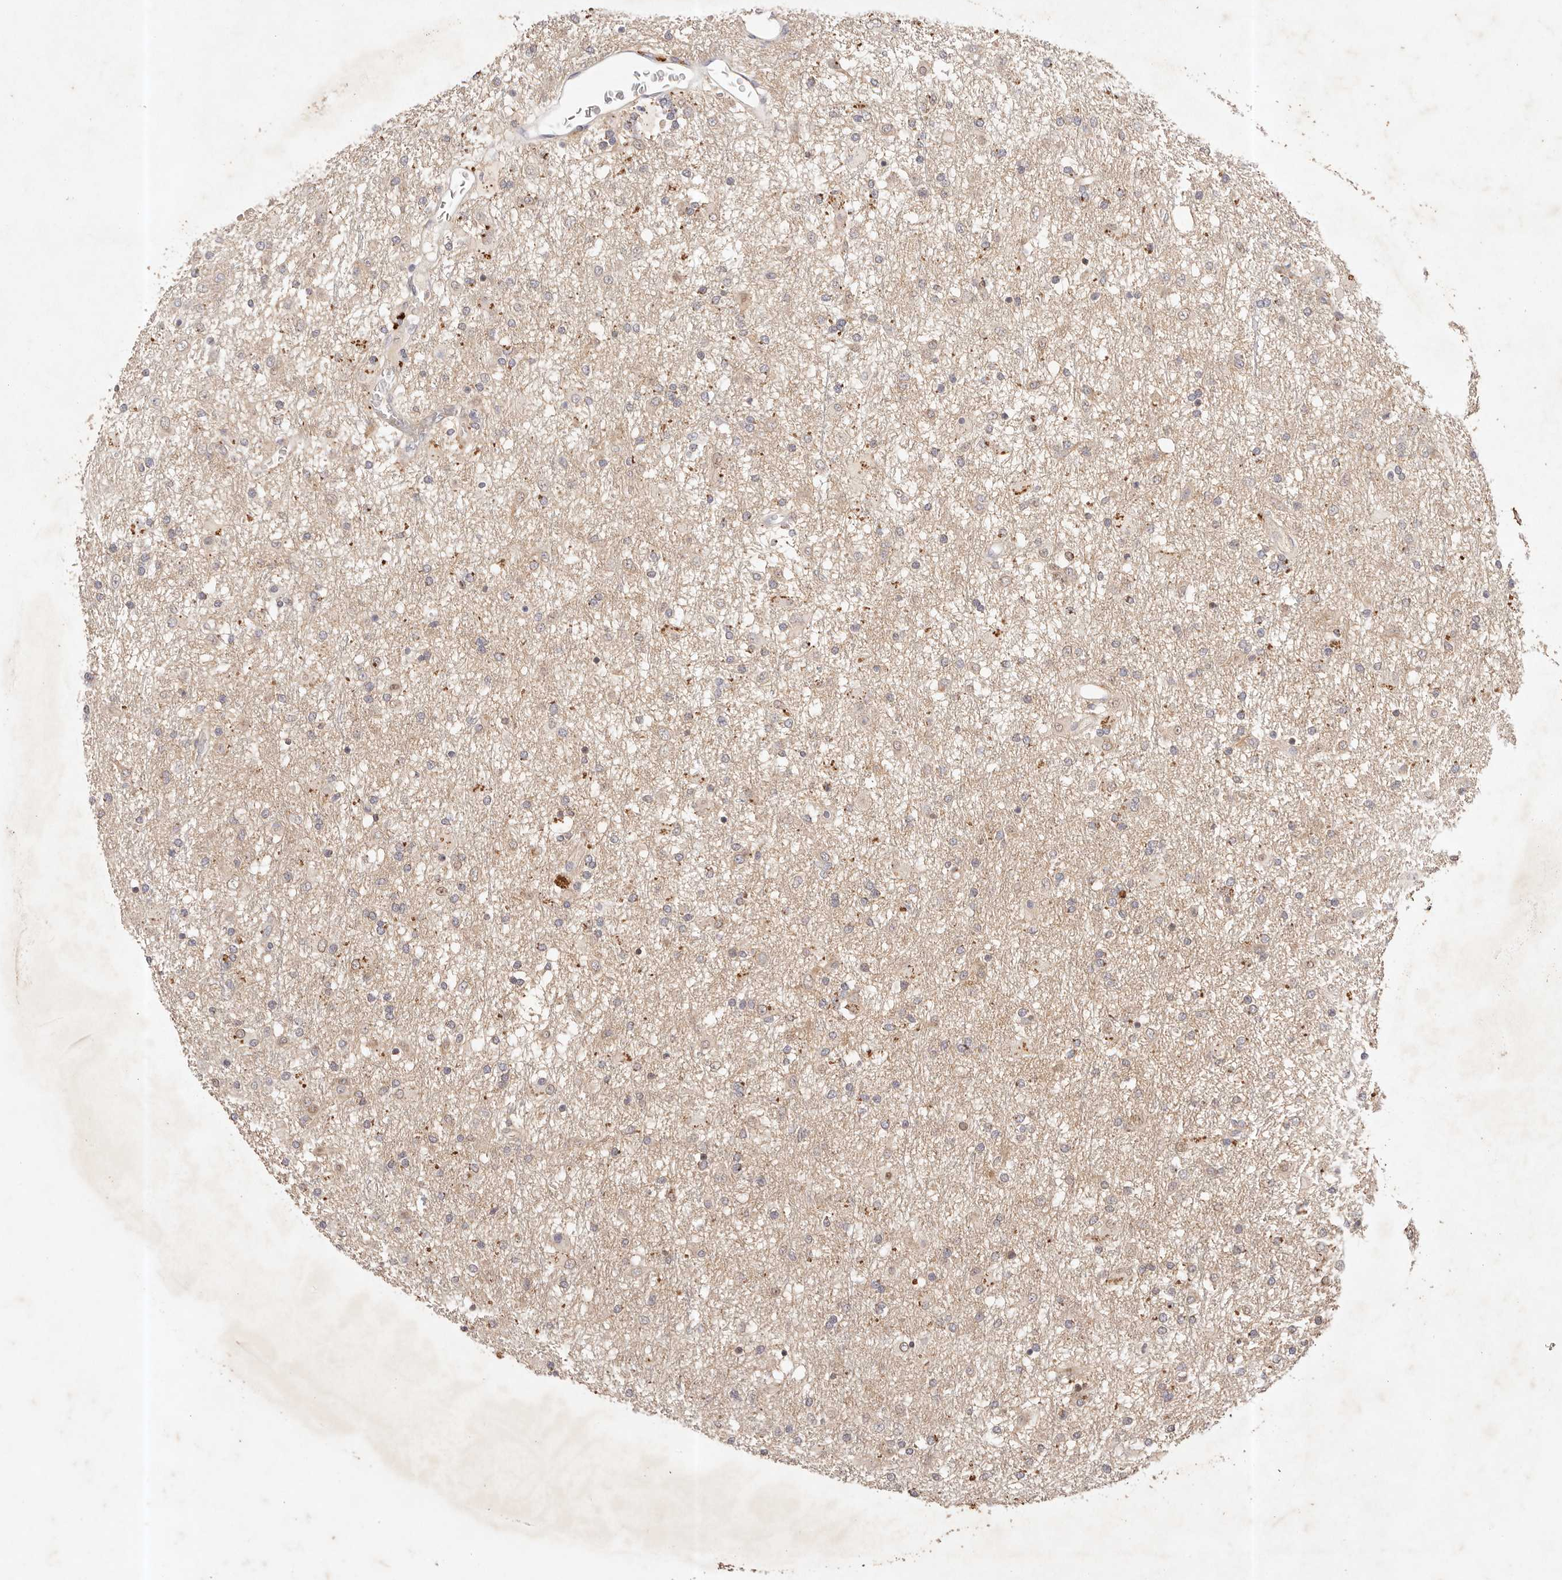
{"staining": {"intensity": "weak", "quantity": "<25%", "location": "cytoplasmic/membranous"}, "tissue": "glioma", "cell_type": "Tumor cells", "image_type": "cancer", "snomed": [{"axis": "morphology", "description": "Glioma, malignant, Low grade"}, {"axis": "topography", "description": "Brain"}], "caption": "Glioma was stained to show a protein in brown. There is no significant expression in tumor cells.", "gene": "CXADR", "patient": {"sex": "male", "age": 65}}